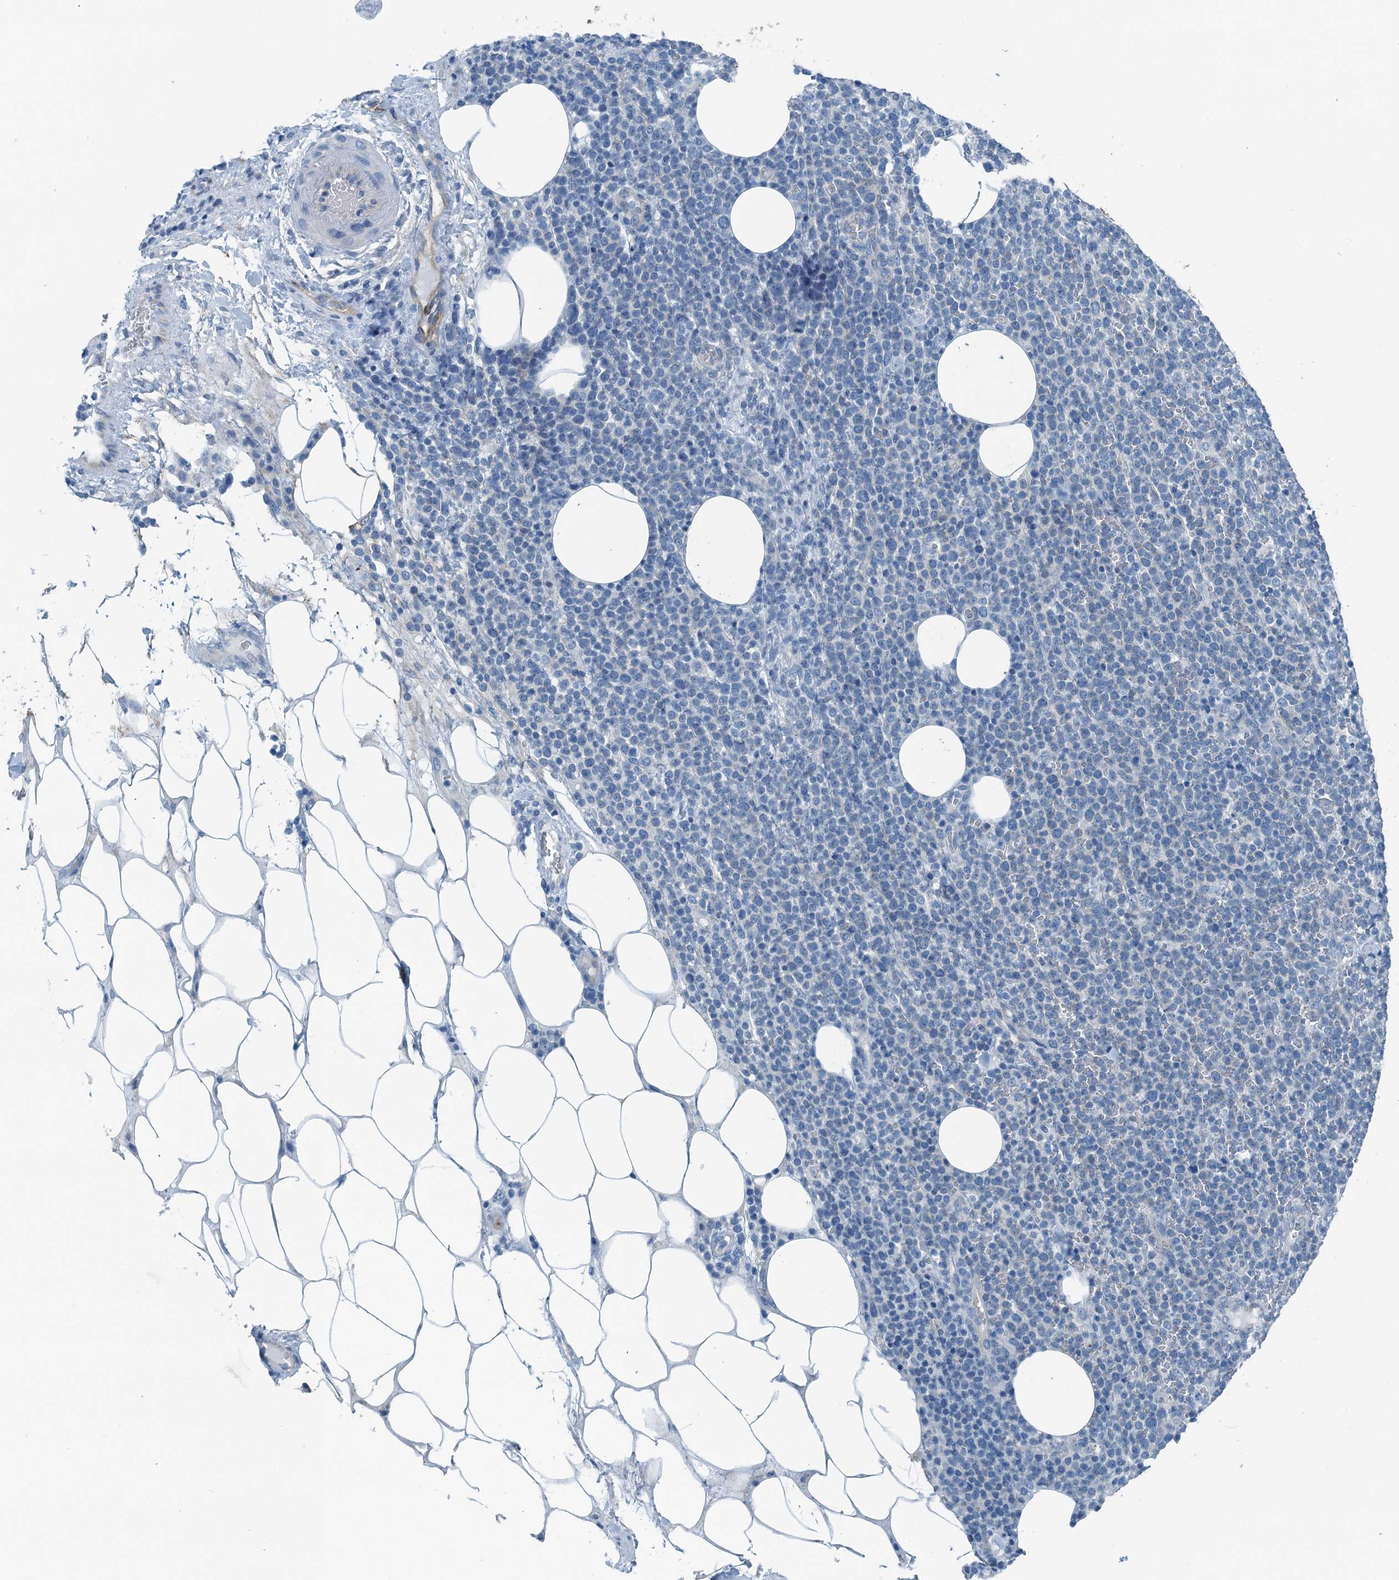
{"staining": {"intensity": "negative", "quantity": "none", "location": "none"}, "tissue": "lymphoma", "cell_type": "Tumor cells", "image_type": "cancer", "snomed": [{"axis": "morphology", "description": "Malignant lymphoma, non-Hodgkin's type, High grade"}, {"axis": "topography", "description": "Lymph node"}], "caption": "An immunohistochemistry photomicrograph of lymphoma is shown. There is no staining in tumor cells of lymphoma.", "gene": "TMOD2", "patient": {"sex": "male", "age": 61}}